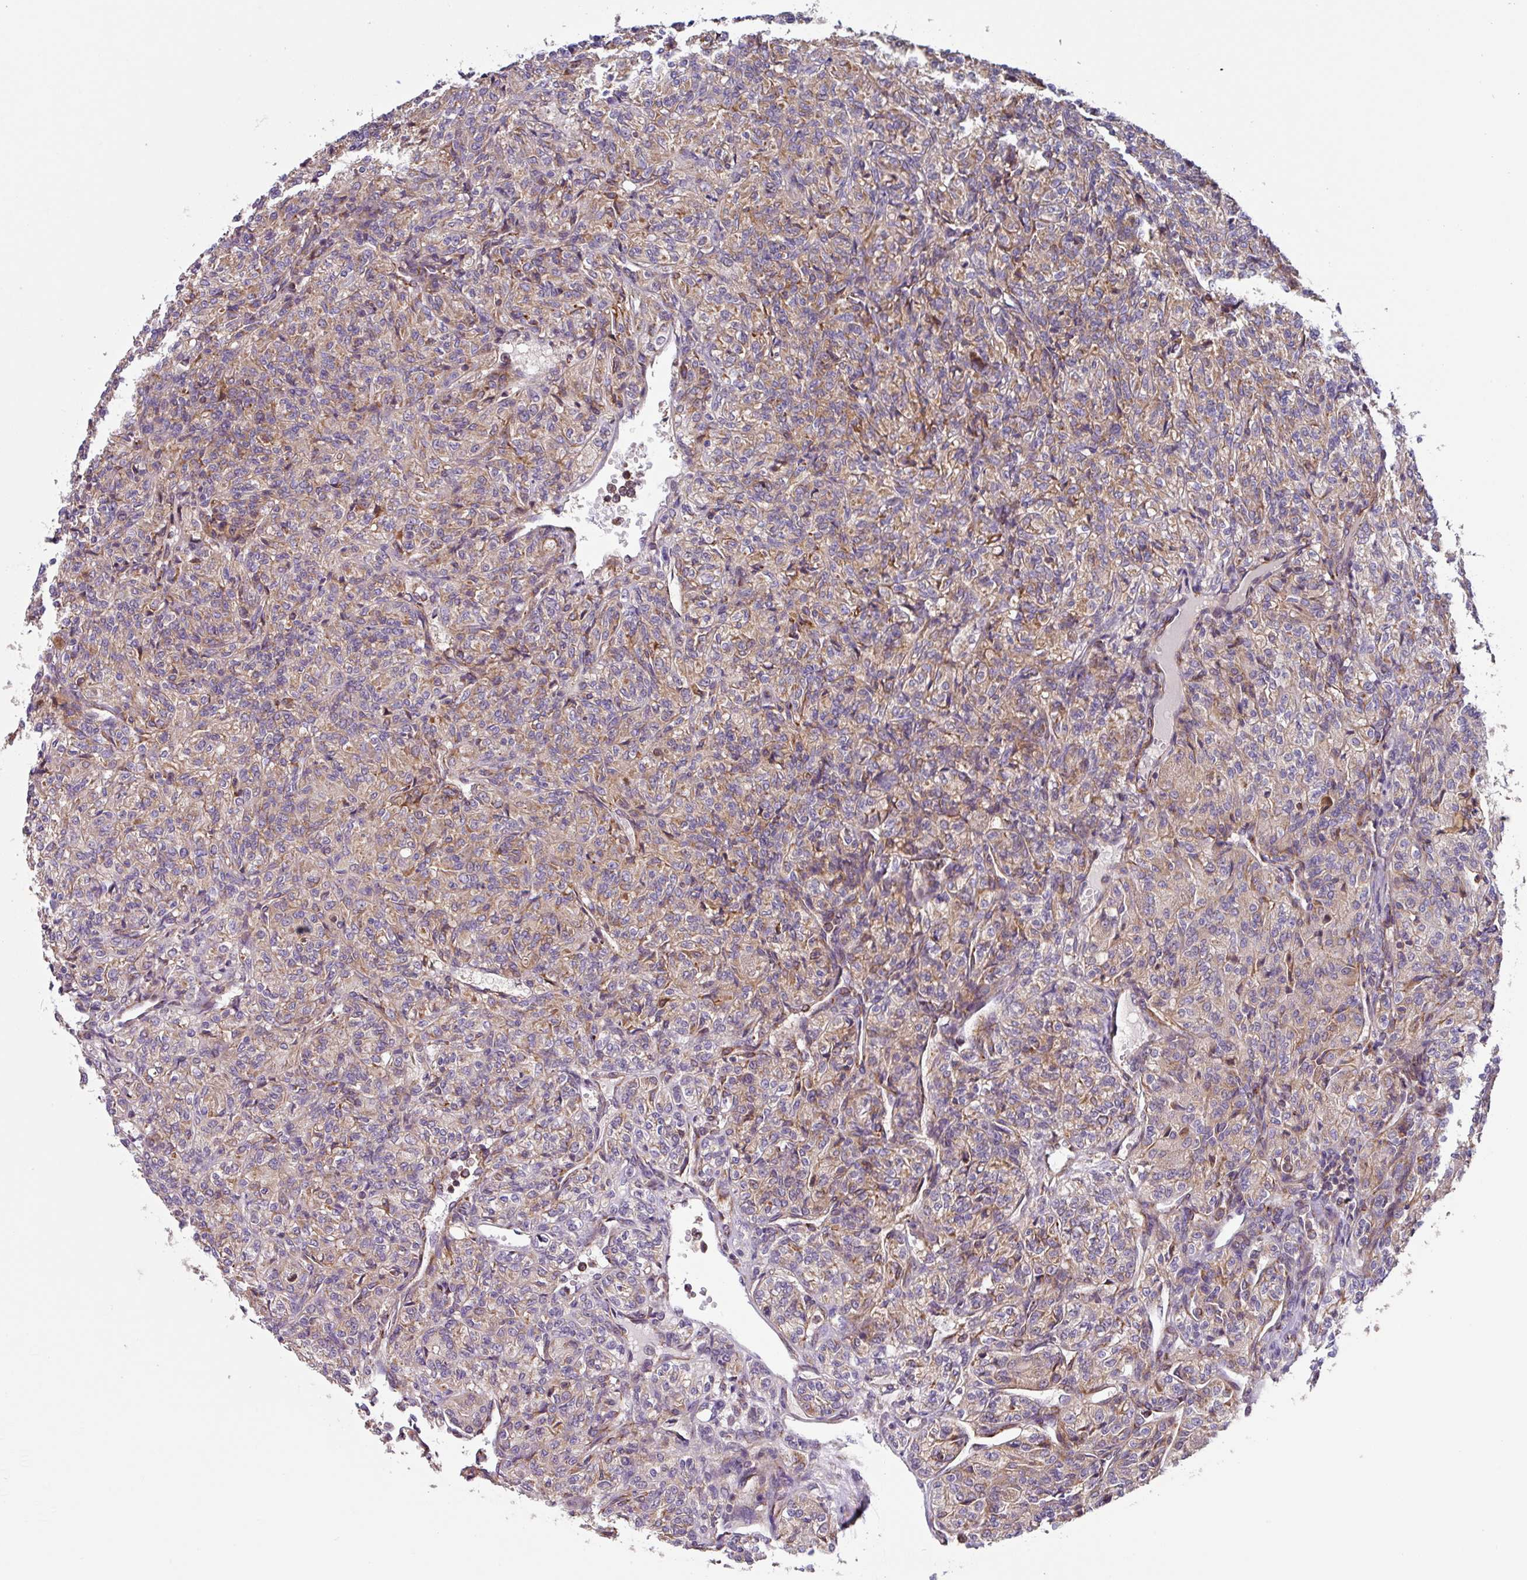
{"staining": {"intensity": "moderate", "quantity": "25%-75%", "location": "cytoplasmic/membranous"}, "tissue": "renal cancer", "cell_type": "Tumor cells", "image_type": "cancer", "snomed": [{"axis": "morphology", "description": "Adenocarcinoma, NOS"}, {"axis": "topography", "description": "Kidney"}], "caption": "Renal cancer stained with DAB immunohistochemistry reveals medium levels of moderate cytoplasmic/membranous staining in about 25%-75% of tumor cells.", "gene": "PLEKHD1", "patient": {"sex": "male", "age": 77}}